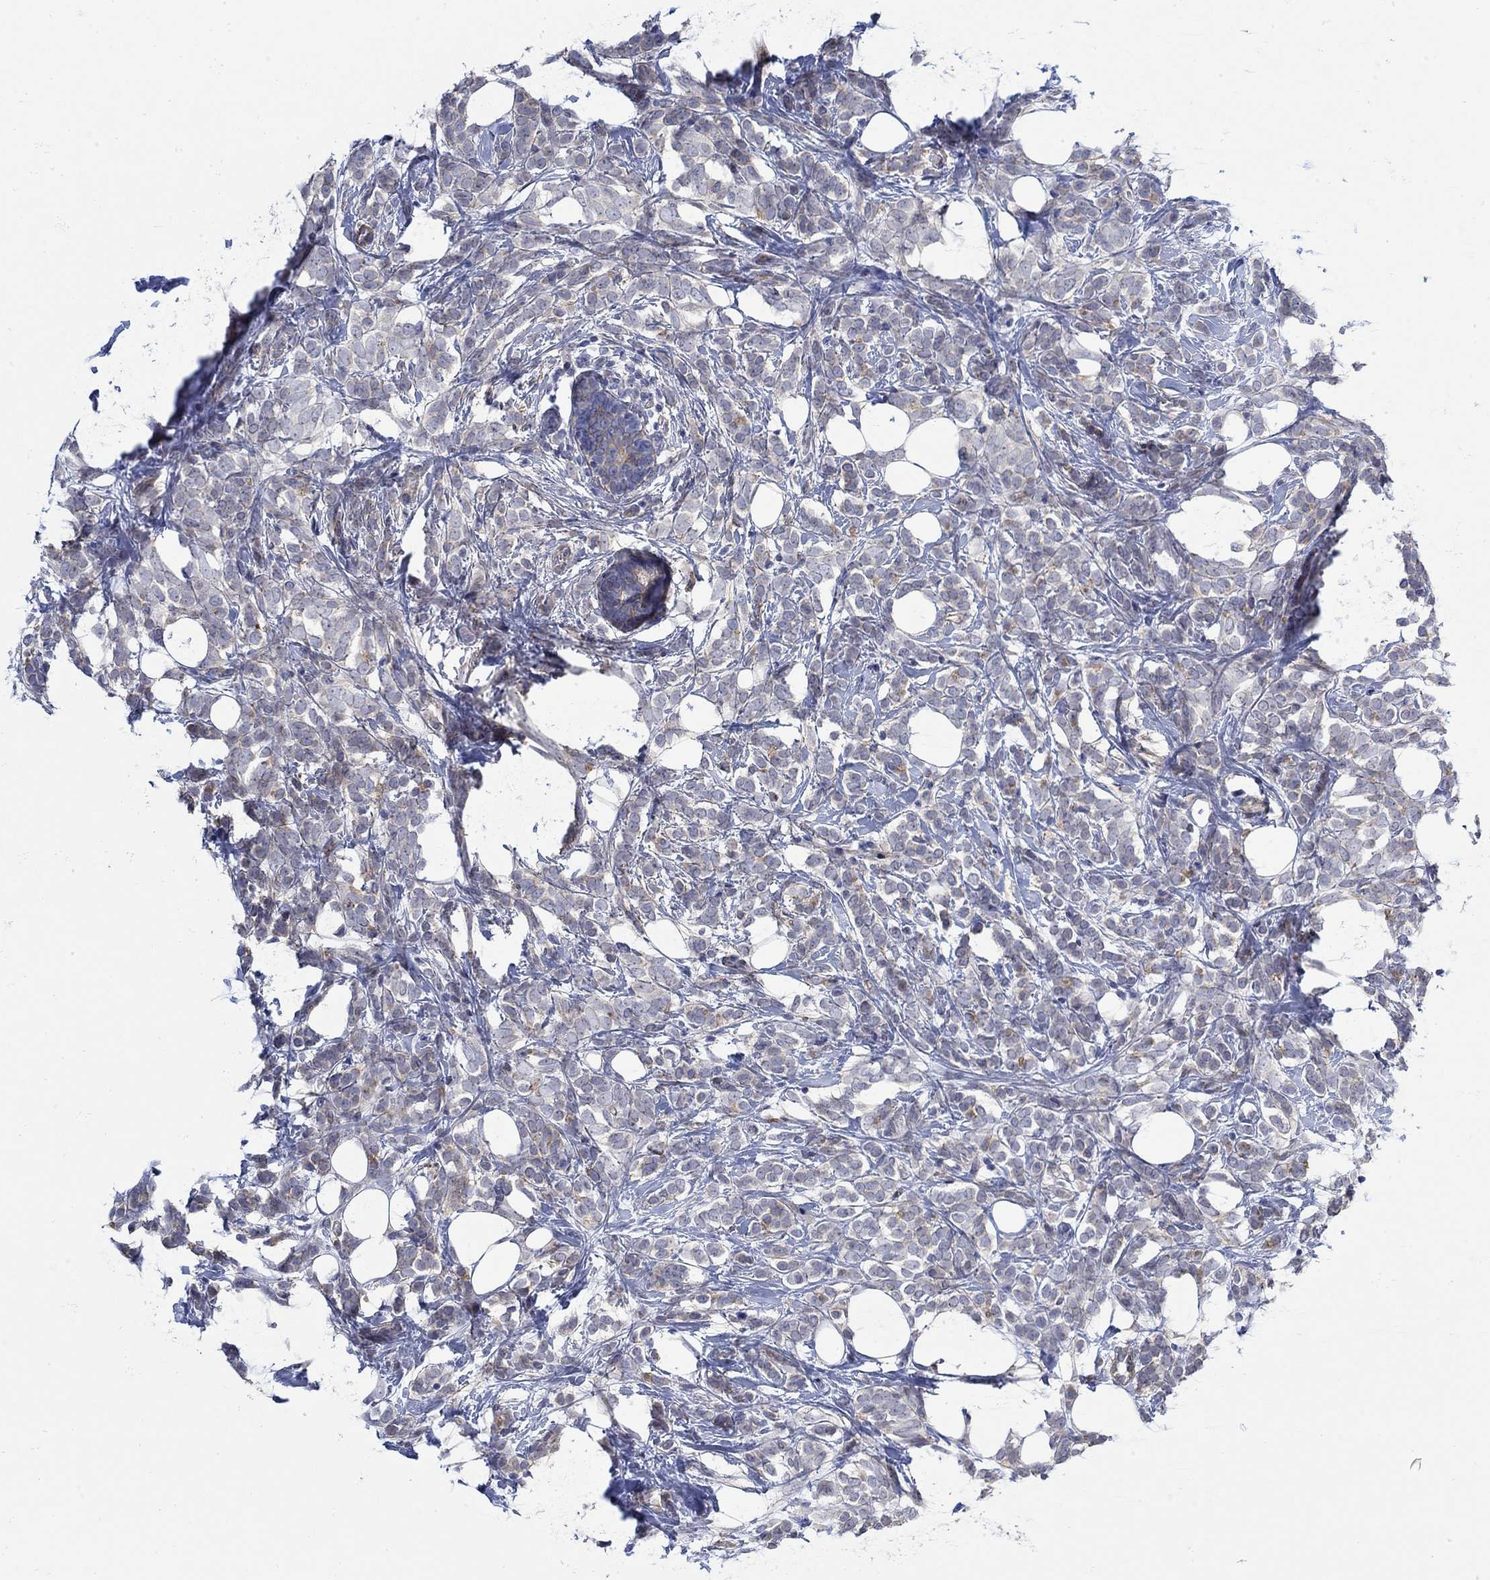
{"staining": {"intensity": "weak", "quantity": "<25%", "location": "cytoplasmic/membranous"}, "tissue": "breast cancer", "cell_type": "Tumor cells", "image_type": "cancer", "snomed": [{"axis": "morphology", "description": "Lobular carcinoma"}, {"axis": "topography", "description": "Breast"}], "caption": "A high-resolution photomicrograph shows immunohistochemistry (IHC) staining of breast lobular carcinoma, which reveals no significant staining in tumor cells.", "gene": "SCN7A", "patient": {"sex": "female", "age": 49}}